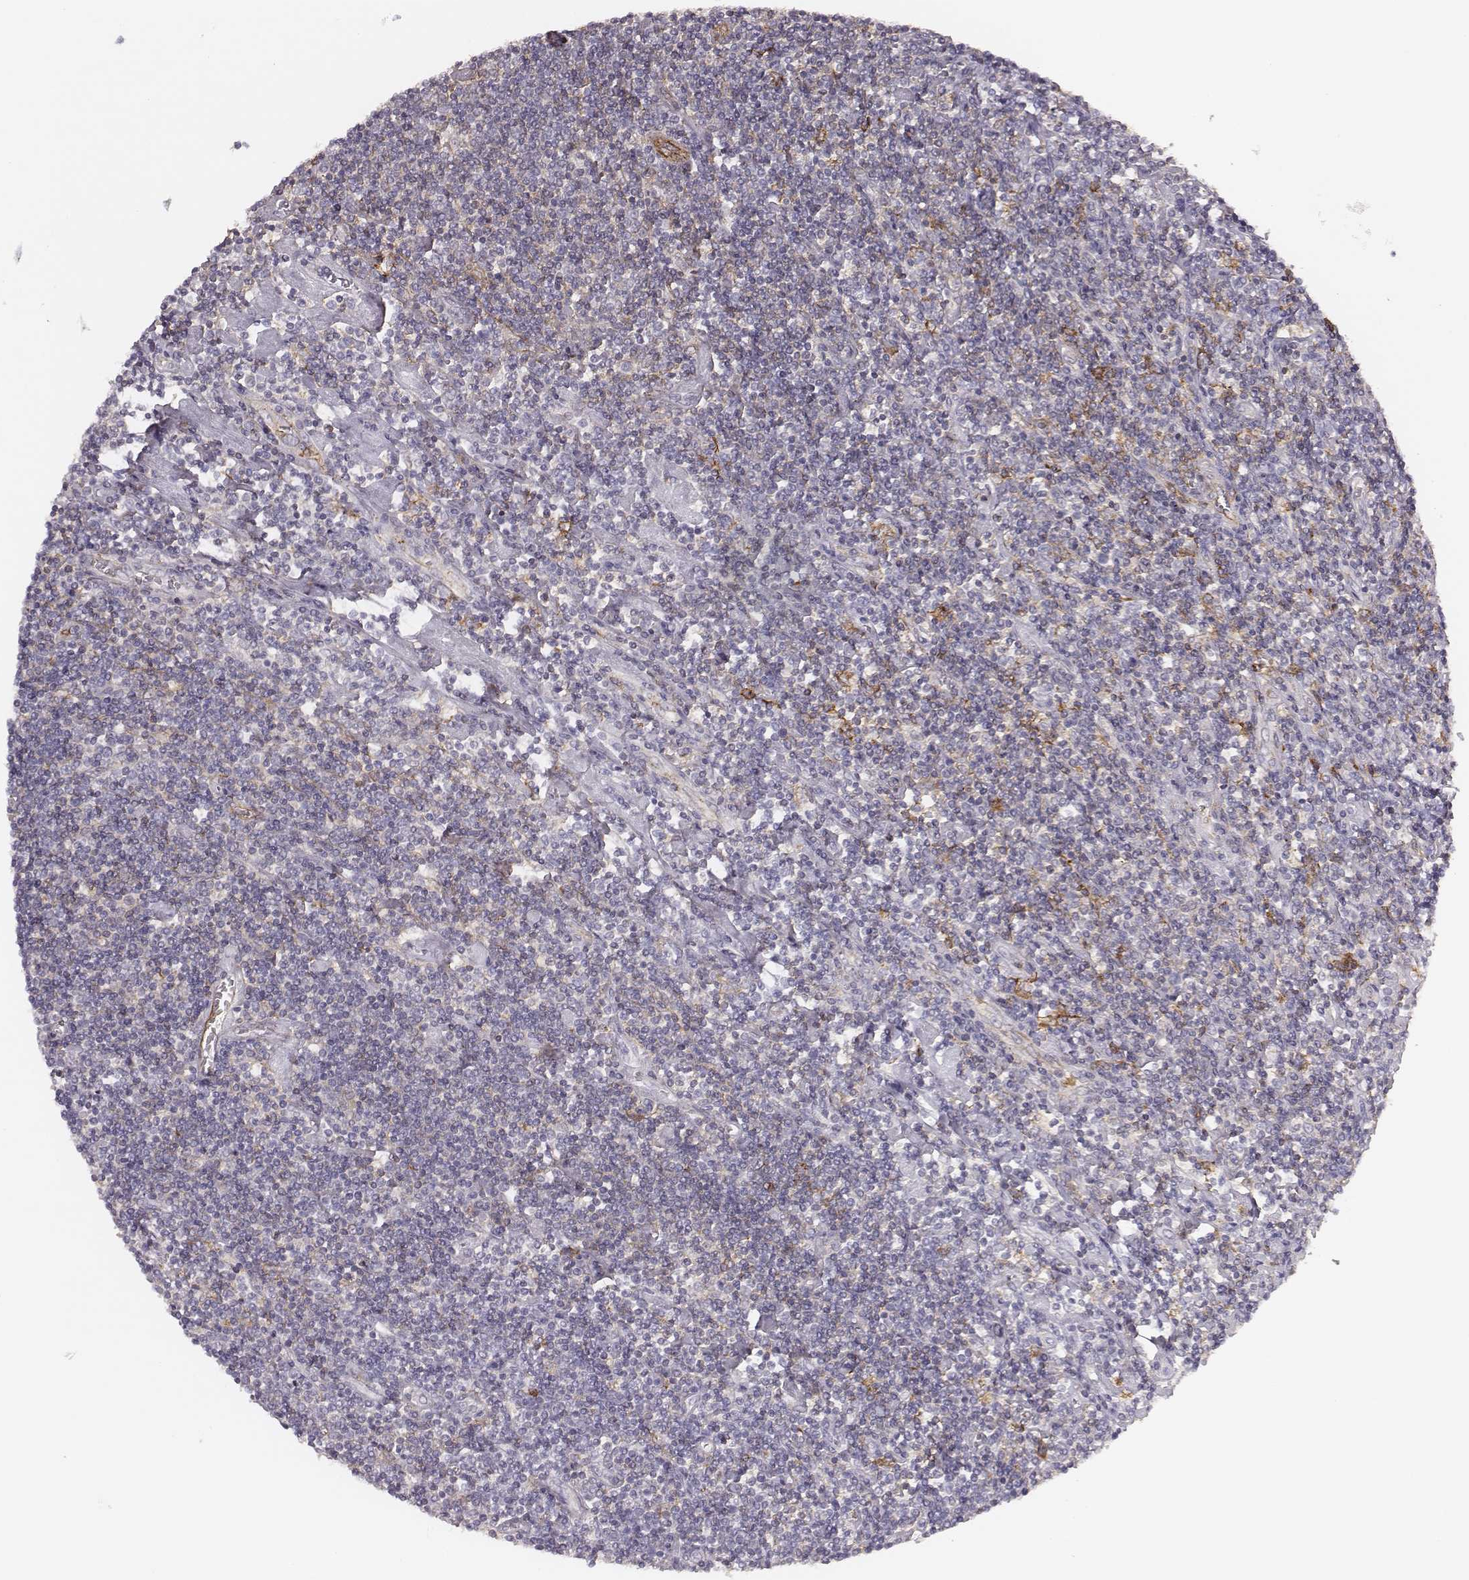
{"staining": {"intensity": "negative", "quantity": "none", "location": "none"}, "tissue": "lymphoma", "cell_type": "Tumor cells", "image_type": "cancer", "snomed": [{"axis": "morphology", "description": "Hodgkin's disease, NOS"}, {"axis": "topography", "description": "Lymph node"}], "caption": "Hodgkin's disease was stained to show a protein in brown. There is no significant expression in tumor cells.", "gene": "ZYX", "patient": {"sex": "male", "age": 40}}